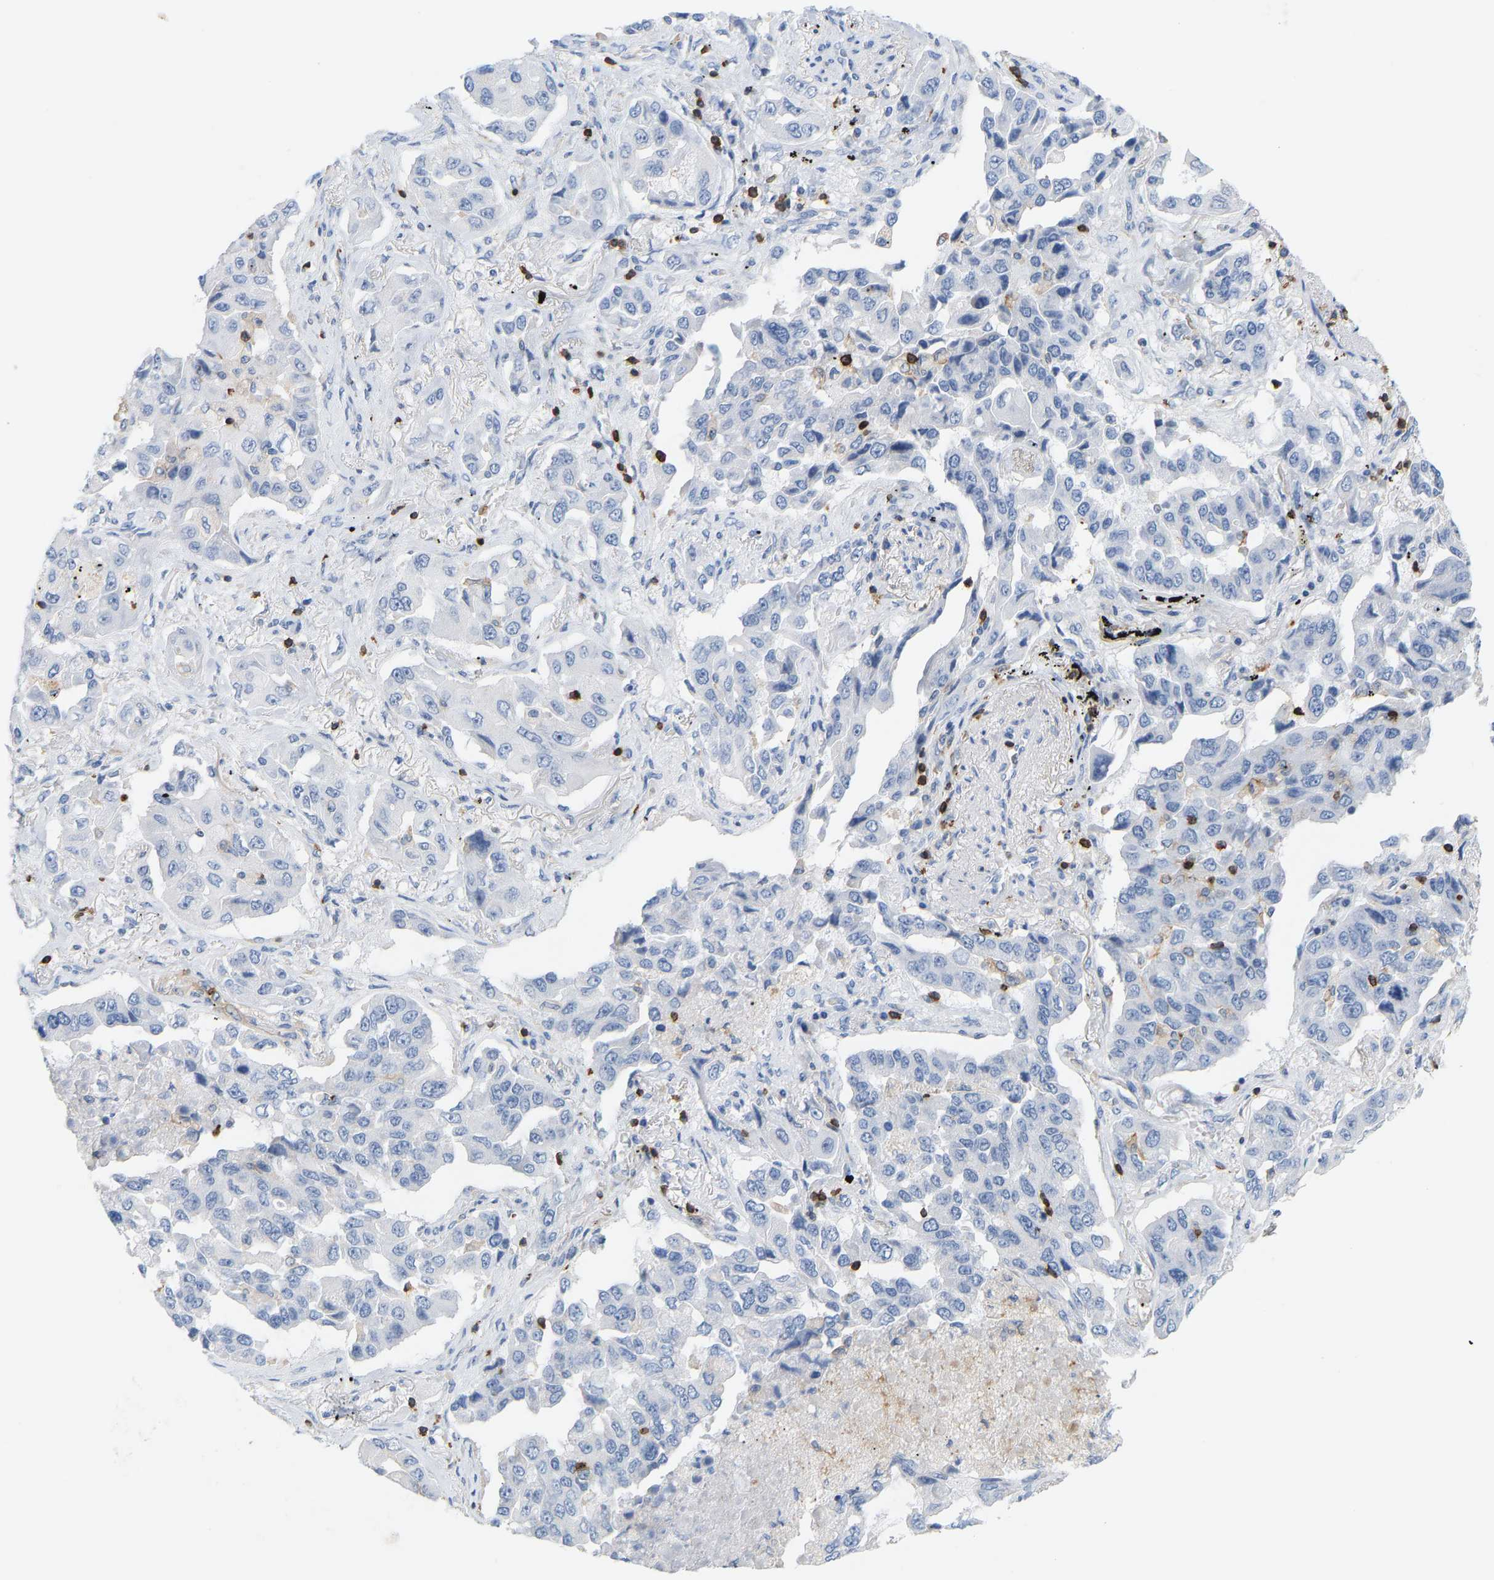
{"staining": {"intensity": "negative", "quantity": "none", "location": "none"}, "tissue": "lung cancer", "cell_type": "Tumor cells", "image_type": "cancer", "snomed": [{"axis": "morphology", "description": "Adenocarcinoma, NOS"}, {"axis": "topography", "description": "Lung"}], "caption": "Tumor cells show no significant protein expression in lung cancer. Nuclei are stained in blue.", "gene": "EVL", "patient": {"sex": "female", "age": 65}}